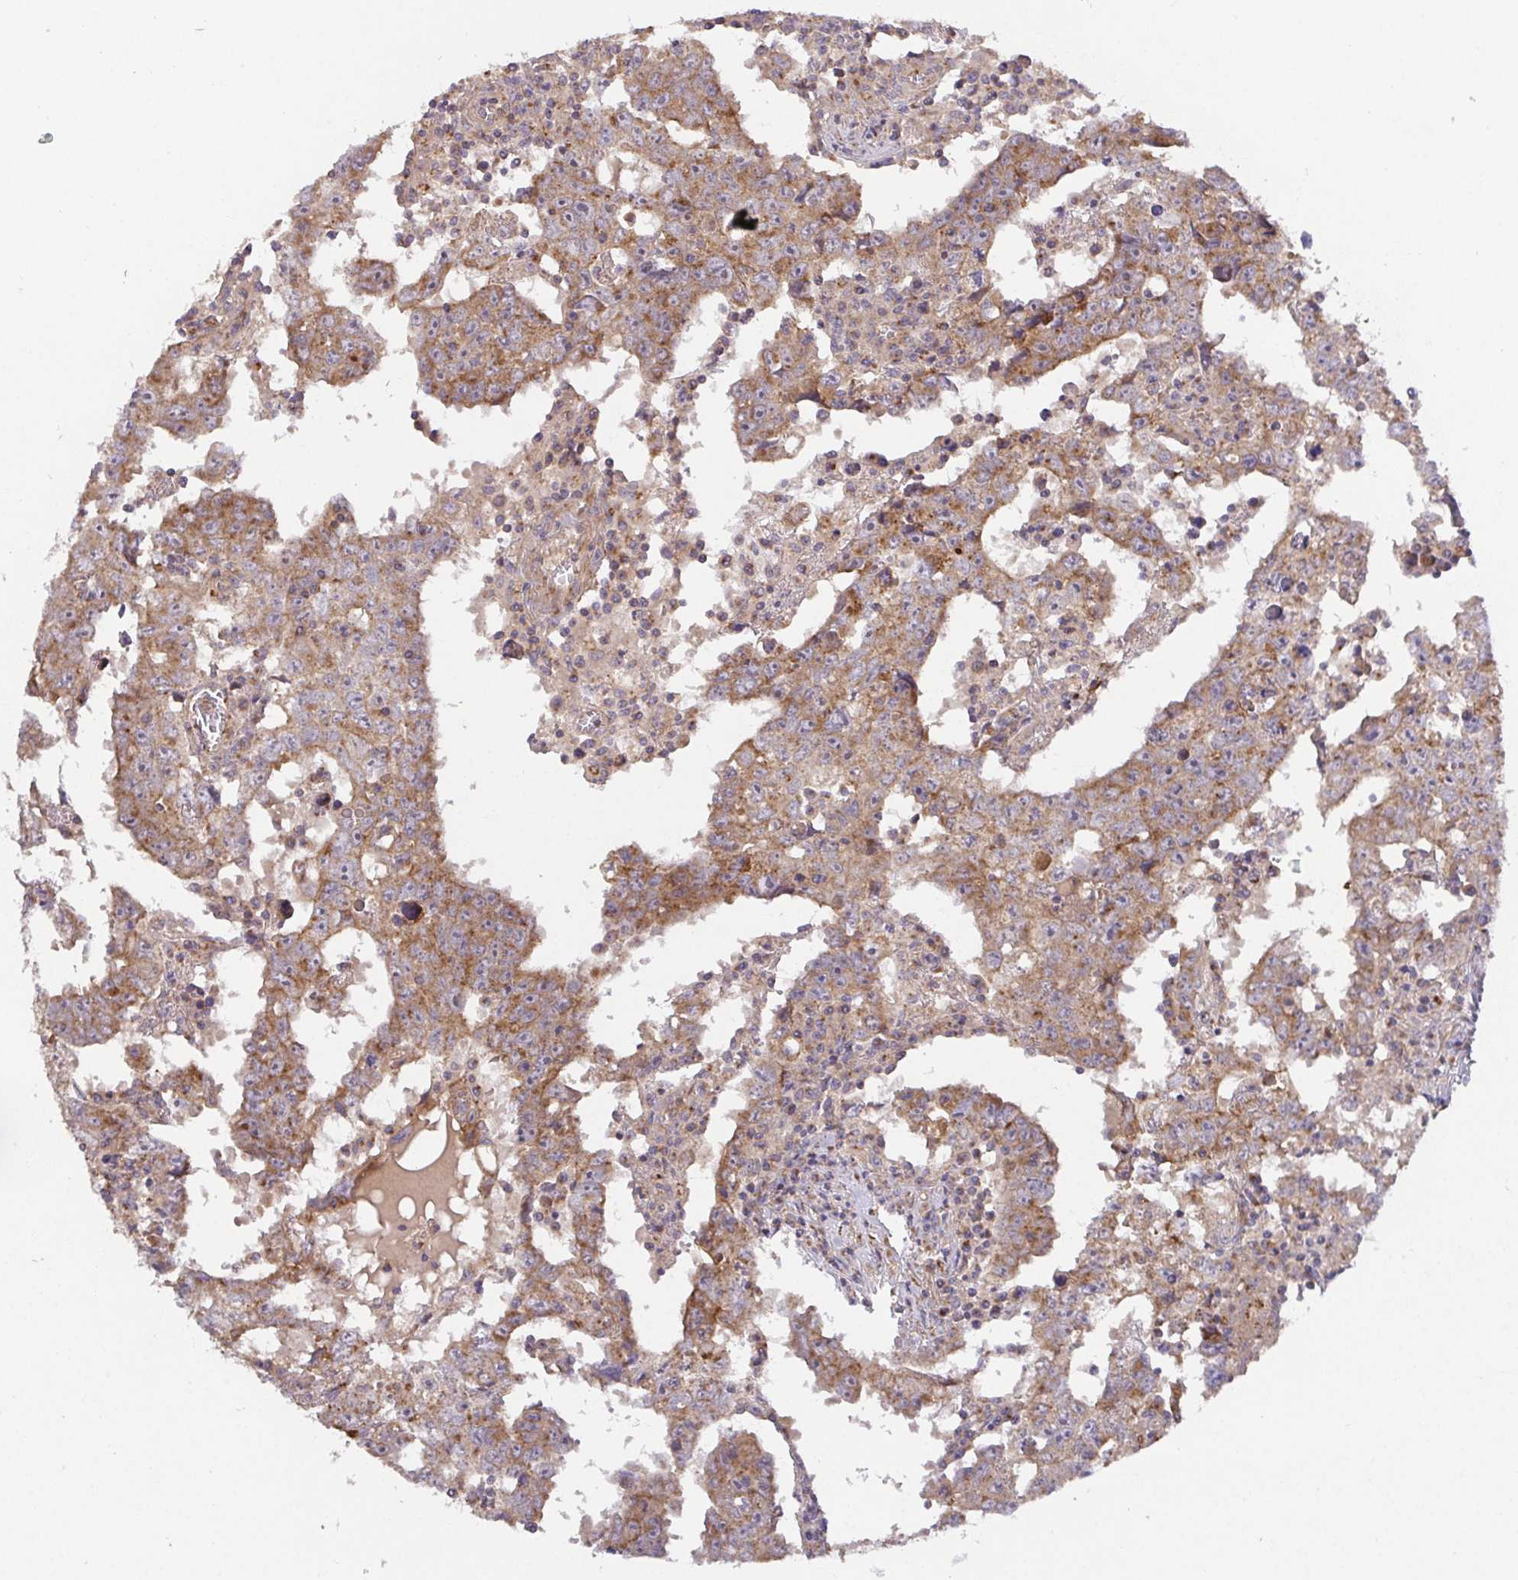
{"staining": {"intensity": "moderate", "quantity": ">75%", "location": "cytoplasmic/membranous"}, "tissue": "testis cancer", "cell_type": "Tumor cells", "image_type": "cancer", "snomed": [{"axis": "morphology", "description": "Carcinoma, Embryonal, NOS"}, {"axis": "topography", "description": "Testis"}], "caption": "Approximately >75% of tumor cells in testis cancer show moderate cytoplasmic/membranous protein positivity as visualized by brown immunohistochemical staining.", "gene": "TM9SF4", "patient": {"sex": "male", "age": 22}}